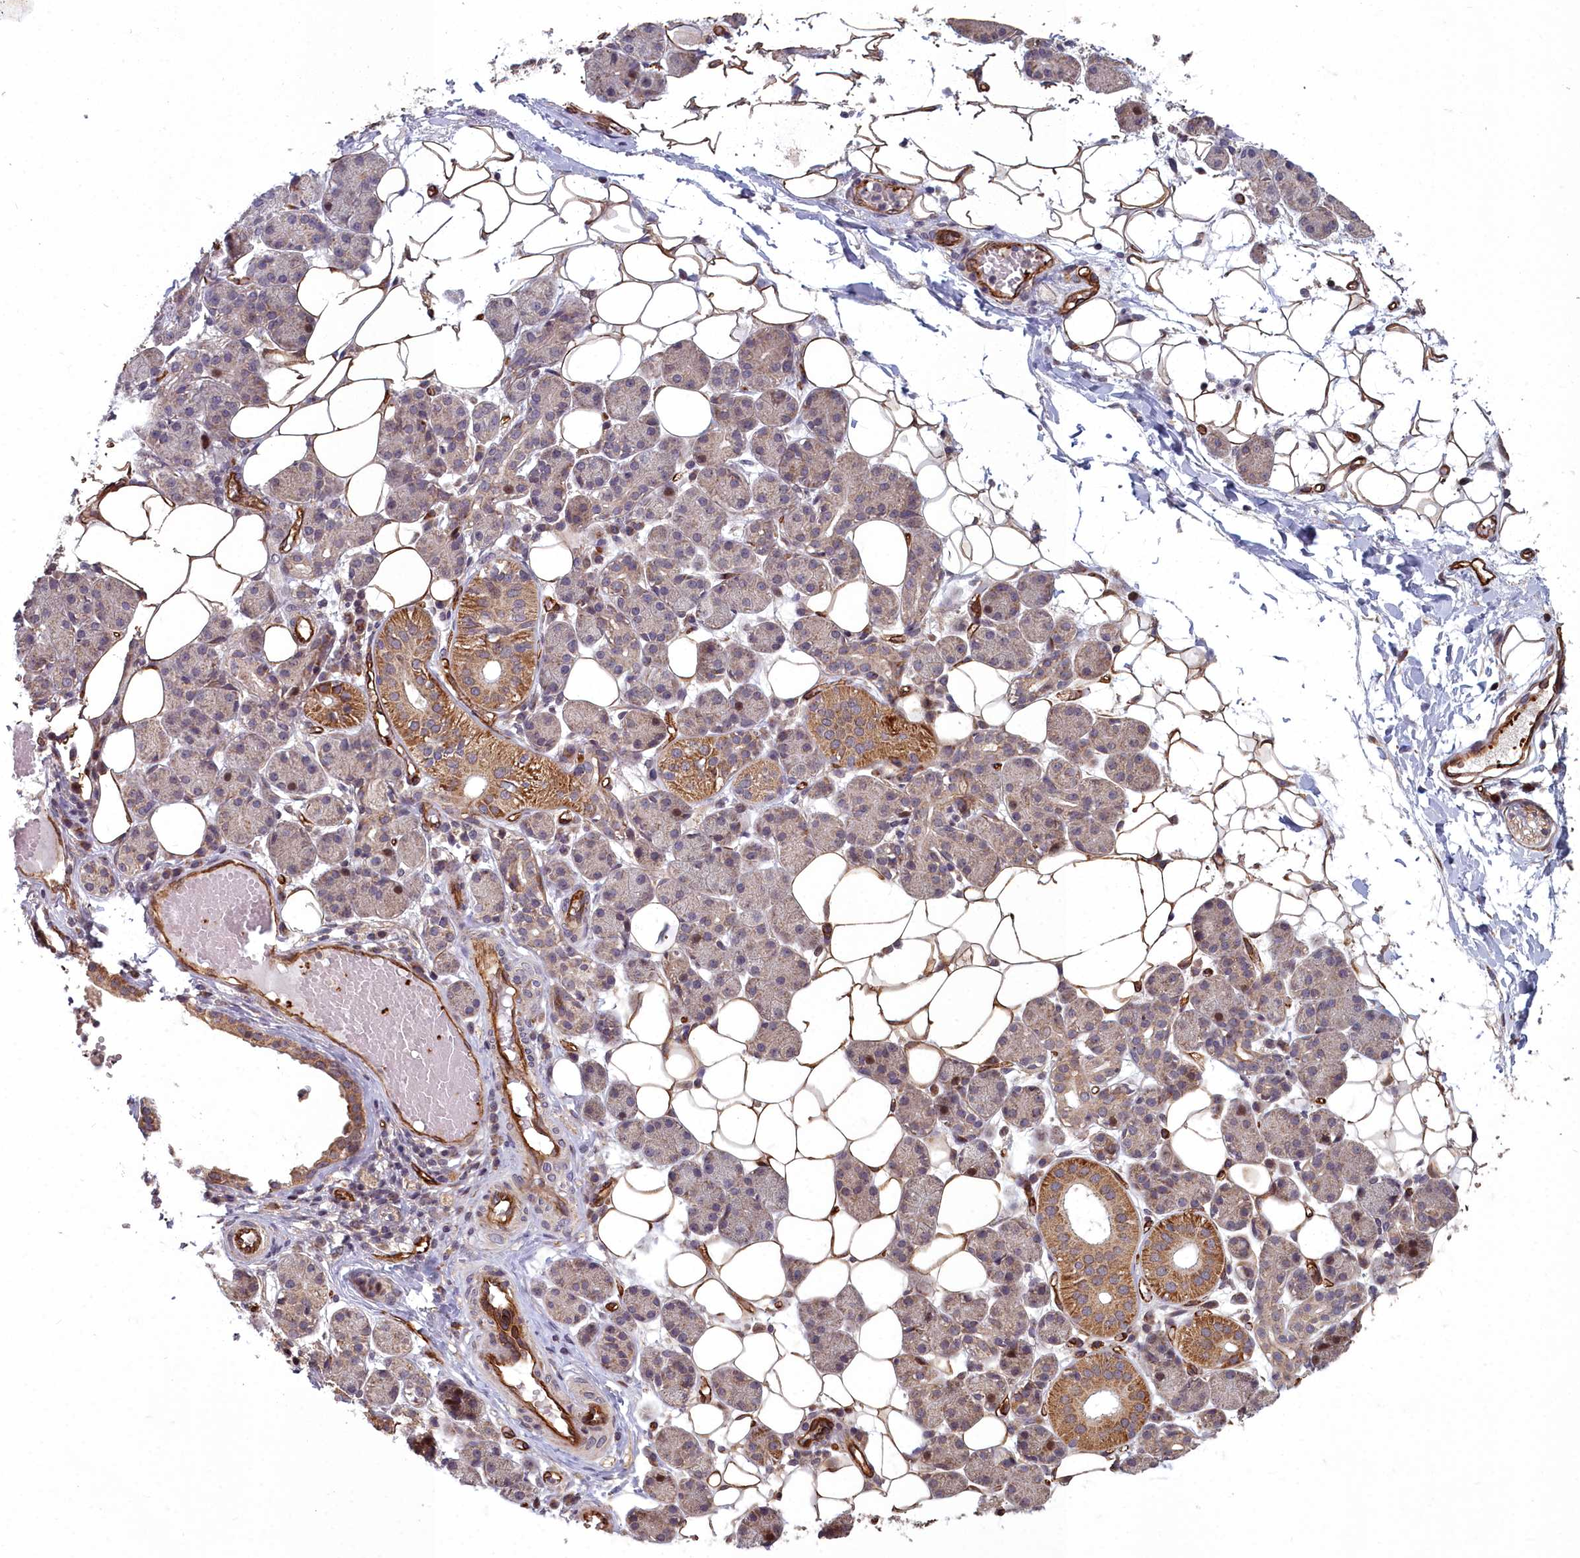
{"staining": {"intensity": "moderate", "quantity": "25%-75%", "location": "cytoplasmic/membranous"}, "tissue": "salivary gland", "cell_type": "Glandular cells", "image_type": "normal", "snomed": [{"axis": "morphology", "description": "Normal tissue, NOS"}, {"axis": "topography", "description": "Salivary gland"}], "caption": "DAB (3,3'-diaminobenzidine) immunohistochemical staining of unremarkable salivary gland reveals moderate cytoplasmic/membranous protein staining in about 25%-75% of glandular cells.", "gene": "TSPYL4", "patient": {"sex": "female", "age": 33}}